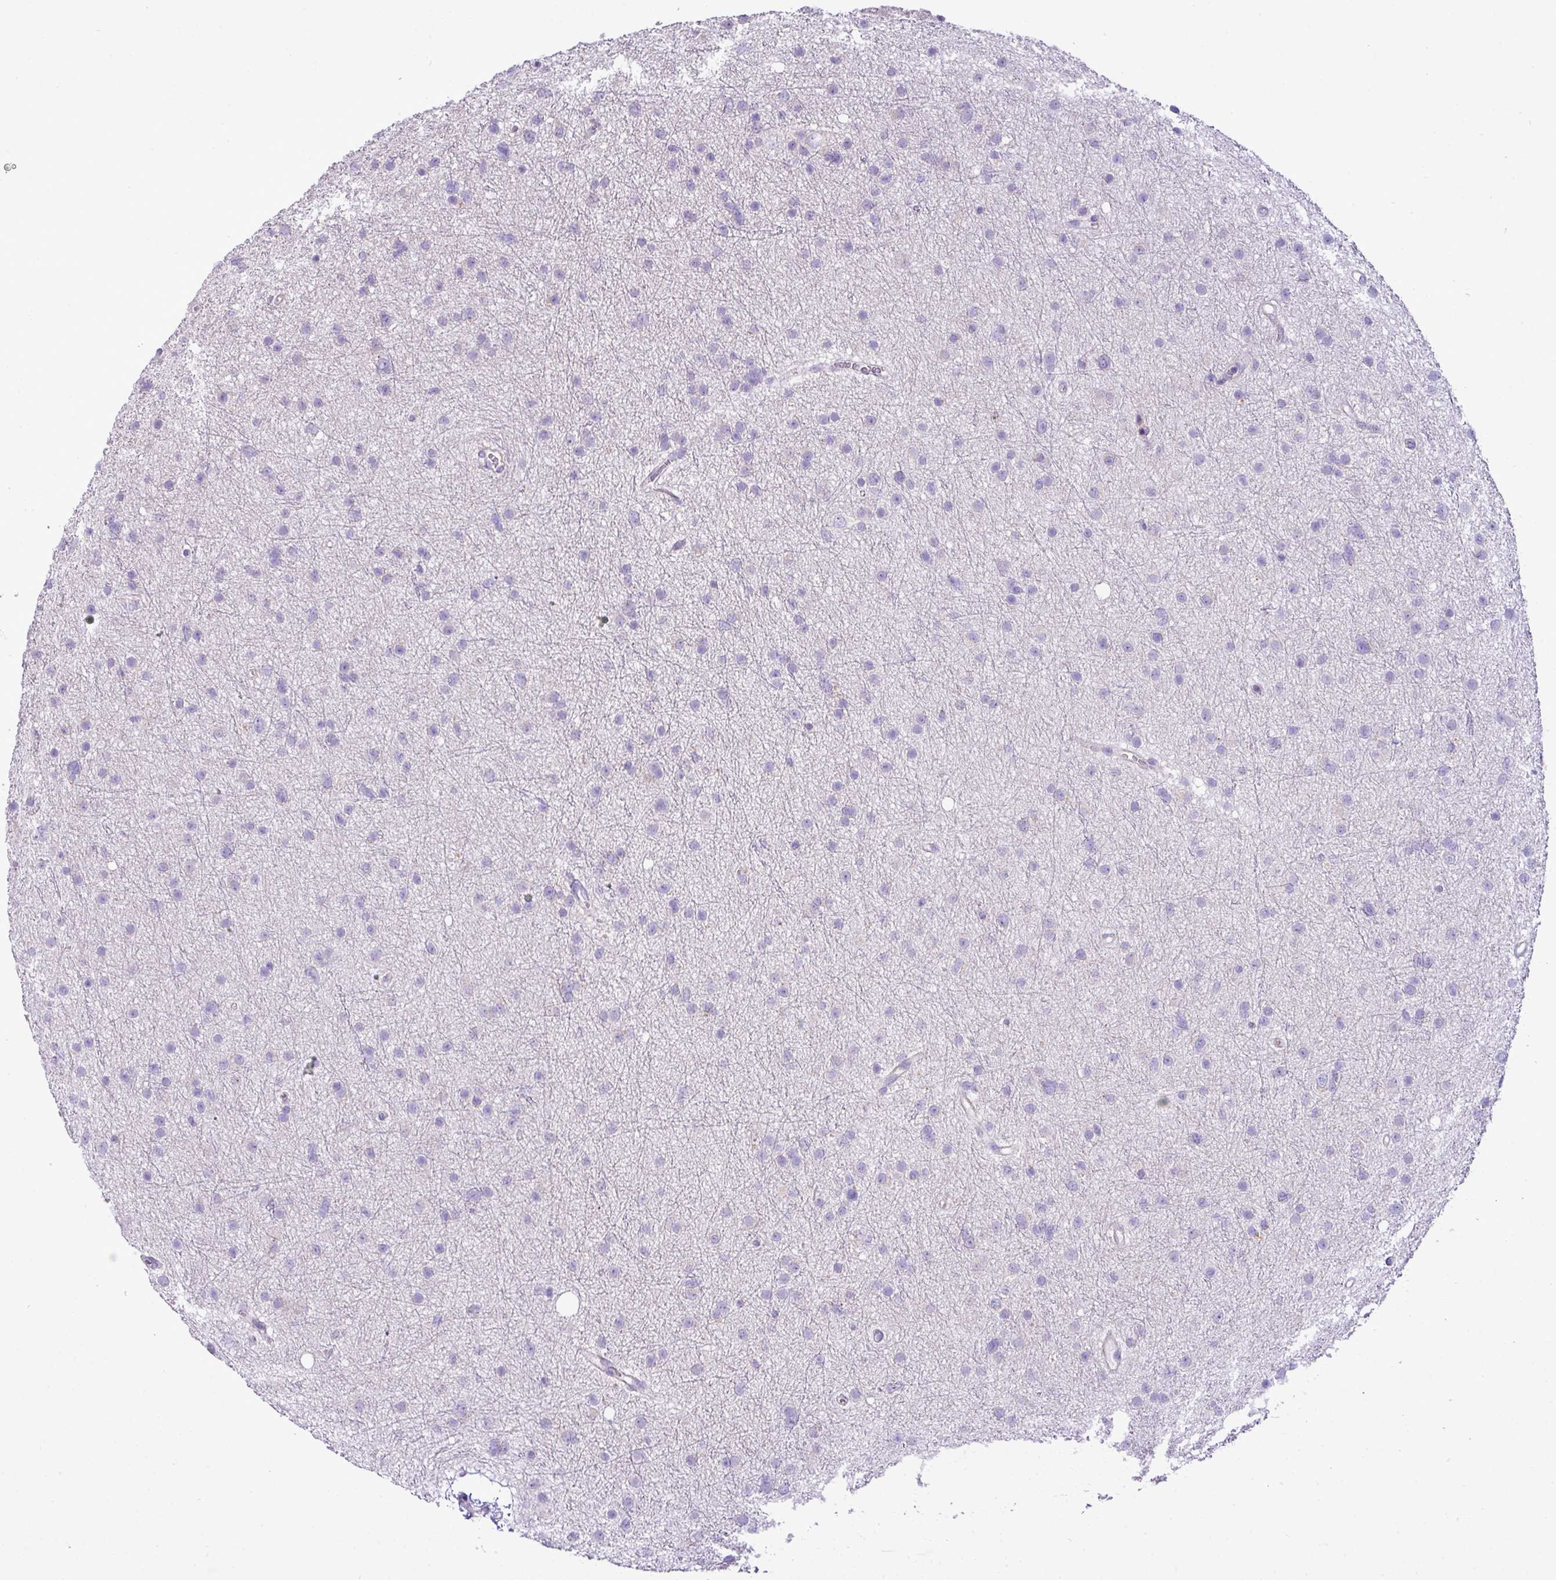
{"staining": {"intensity": "negative", "quantity": "none", "location": "none"}, "tissue": "glioma", "cell_type": "Tumor cells", "image_type": "cancer", "snomed": [{"axis": "morphology", "description": "Glioma, malignant, Low grade"}, {"axis": "topography", "description": "Cerebral cortex"}], "caption": "Tumor cells are negative for protein expression in human low-grade glioma (malignant).", "gene": "PGAP4", "patient": {"sex": "female", "age": 39}}